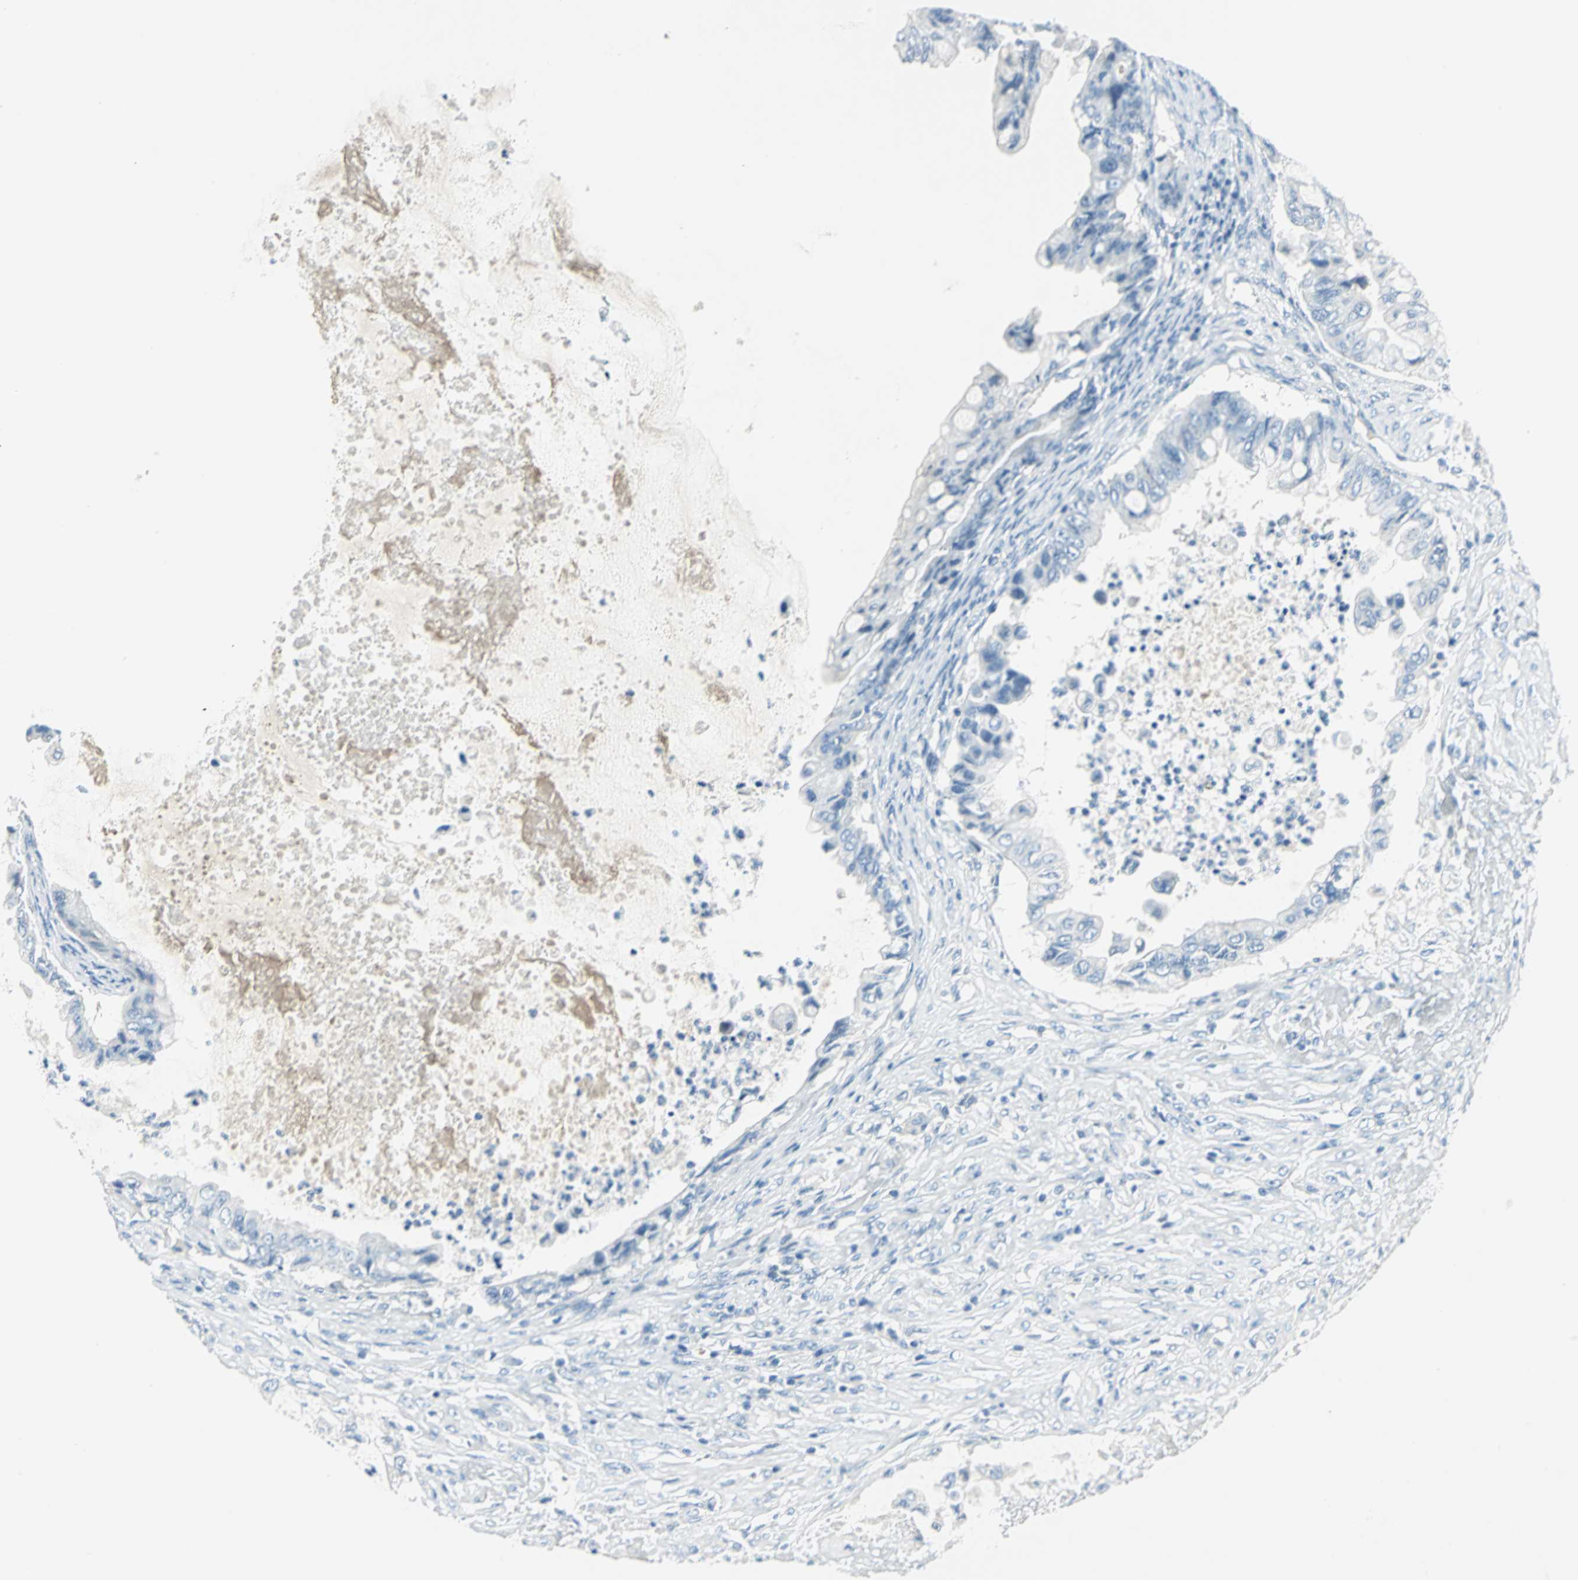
{"staining": {"intensity": "negative", "quantity": "none", "location": "none"}, "tissue": "ovarian cancer", "cell_type": "Tumor cells", "image_type": "cancer", "snomed": [{"axis": "morphology", "description": "Cystadenocarcinoma, mucinous, NOS"}, {"axis": "topography", "description": "Ovary"}], "caption": "DAB (3,3'-diaminobenzidine) immunohistochemical staining of human ovarian mucinous cystadenocarcinoma shows no significant positivity in tumor cells.", "gene": "AKR1A1", "patient": {"sex": "female", "age": 80}}